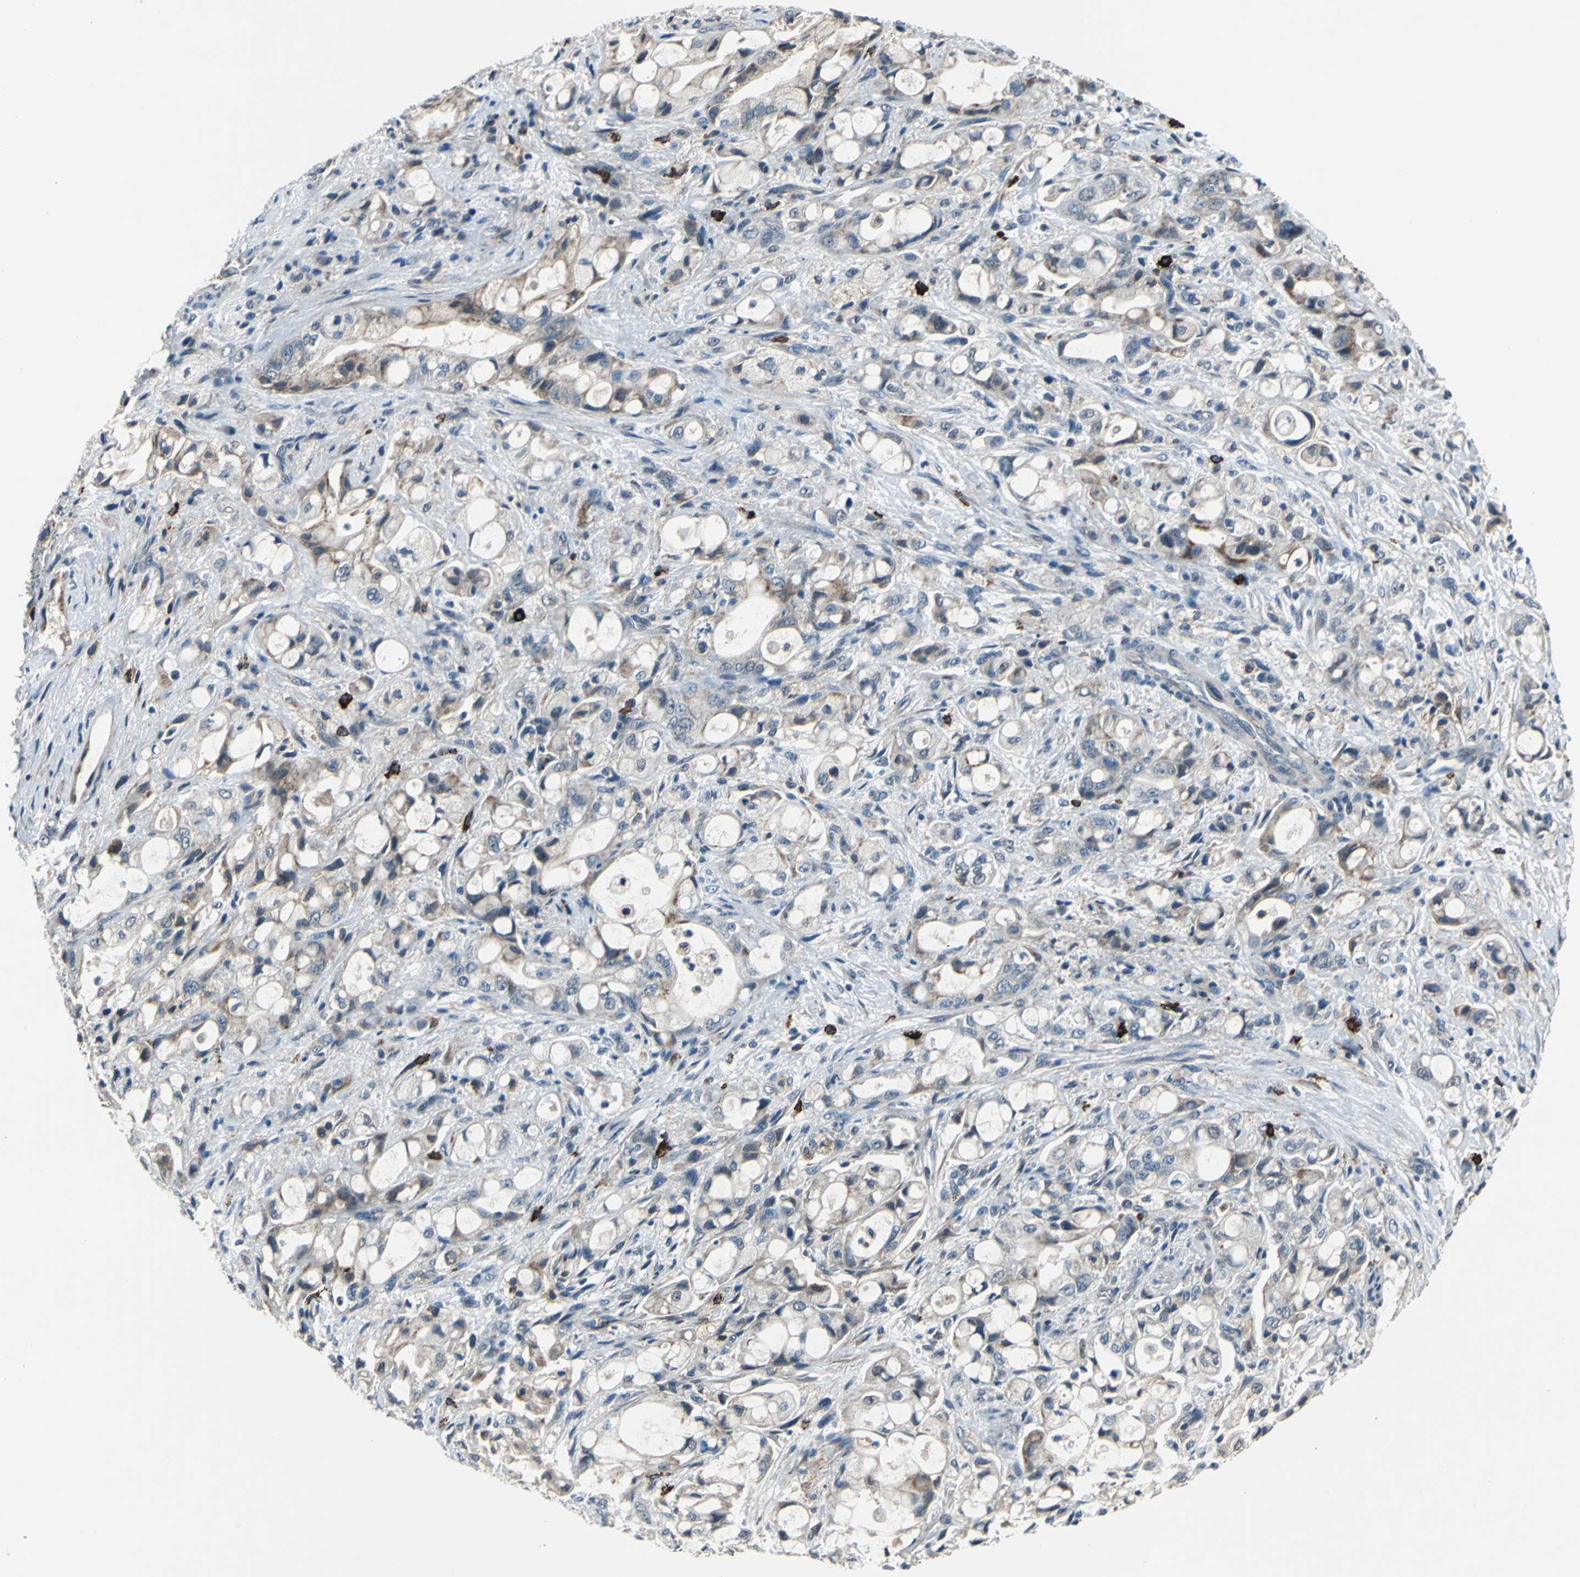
{"staining": {"intensity": "weak", "quantity": "<25%", "location": "cytoplasmic/membranous"}, "tissue": "pancreatic cancer", "cell_type": "Tumor cells", "image_type": "cancer", "snomed": [{"axis": "morphology", "description": "Adenocarcinoma, NOS"}, {"axis": "topography", "description": "Pancreas"}], "caption": "This is an immunohistochemistry photomicrograph of human pancreatic adenocarcinoma. There is no positivity in tumor cells.", "gene": "SLC19A2", "patient": {"sex": "male", "age": 79}}